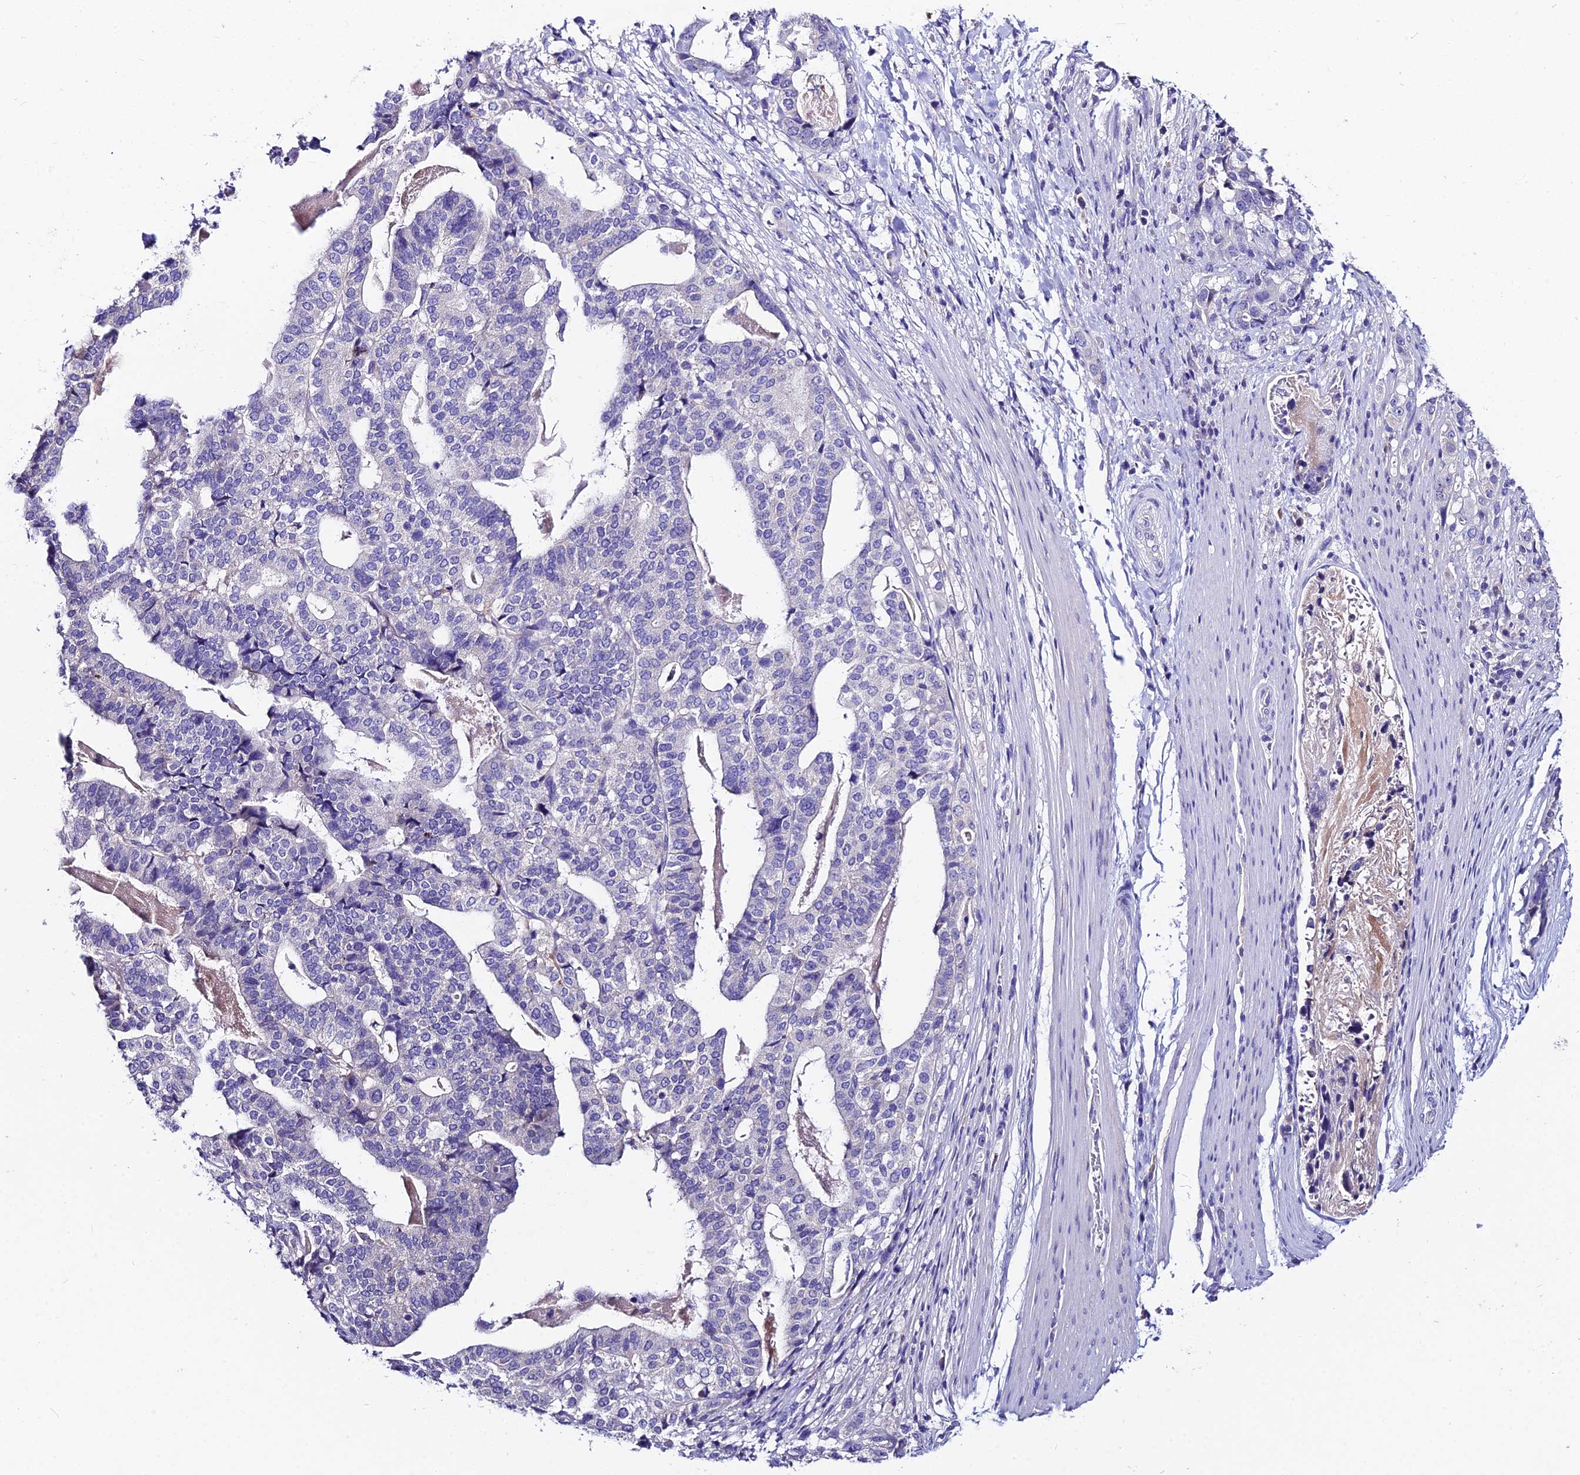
{"staining": {"intensity": "negative", "quantity": "none", "location": "none"}, "tissue": "stomach cancer", "cell_type": "Tumor cells", "image_type": "cancer", "snomed": [{"axis": "morphology", "description": "Adenocarcinoma, NOS"}, {"axis": "topography", "description": "Stomach"}], "caption": "Stomach adenocarcinoma stained for a protein using IHC shows no expression tumor cells.", "gene": "LGALS7", "patient": {"sex": "male", "age": 48}}